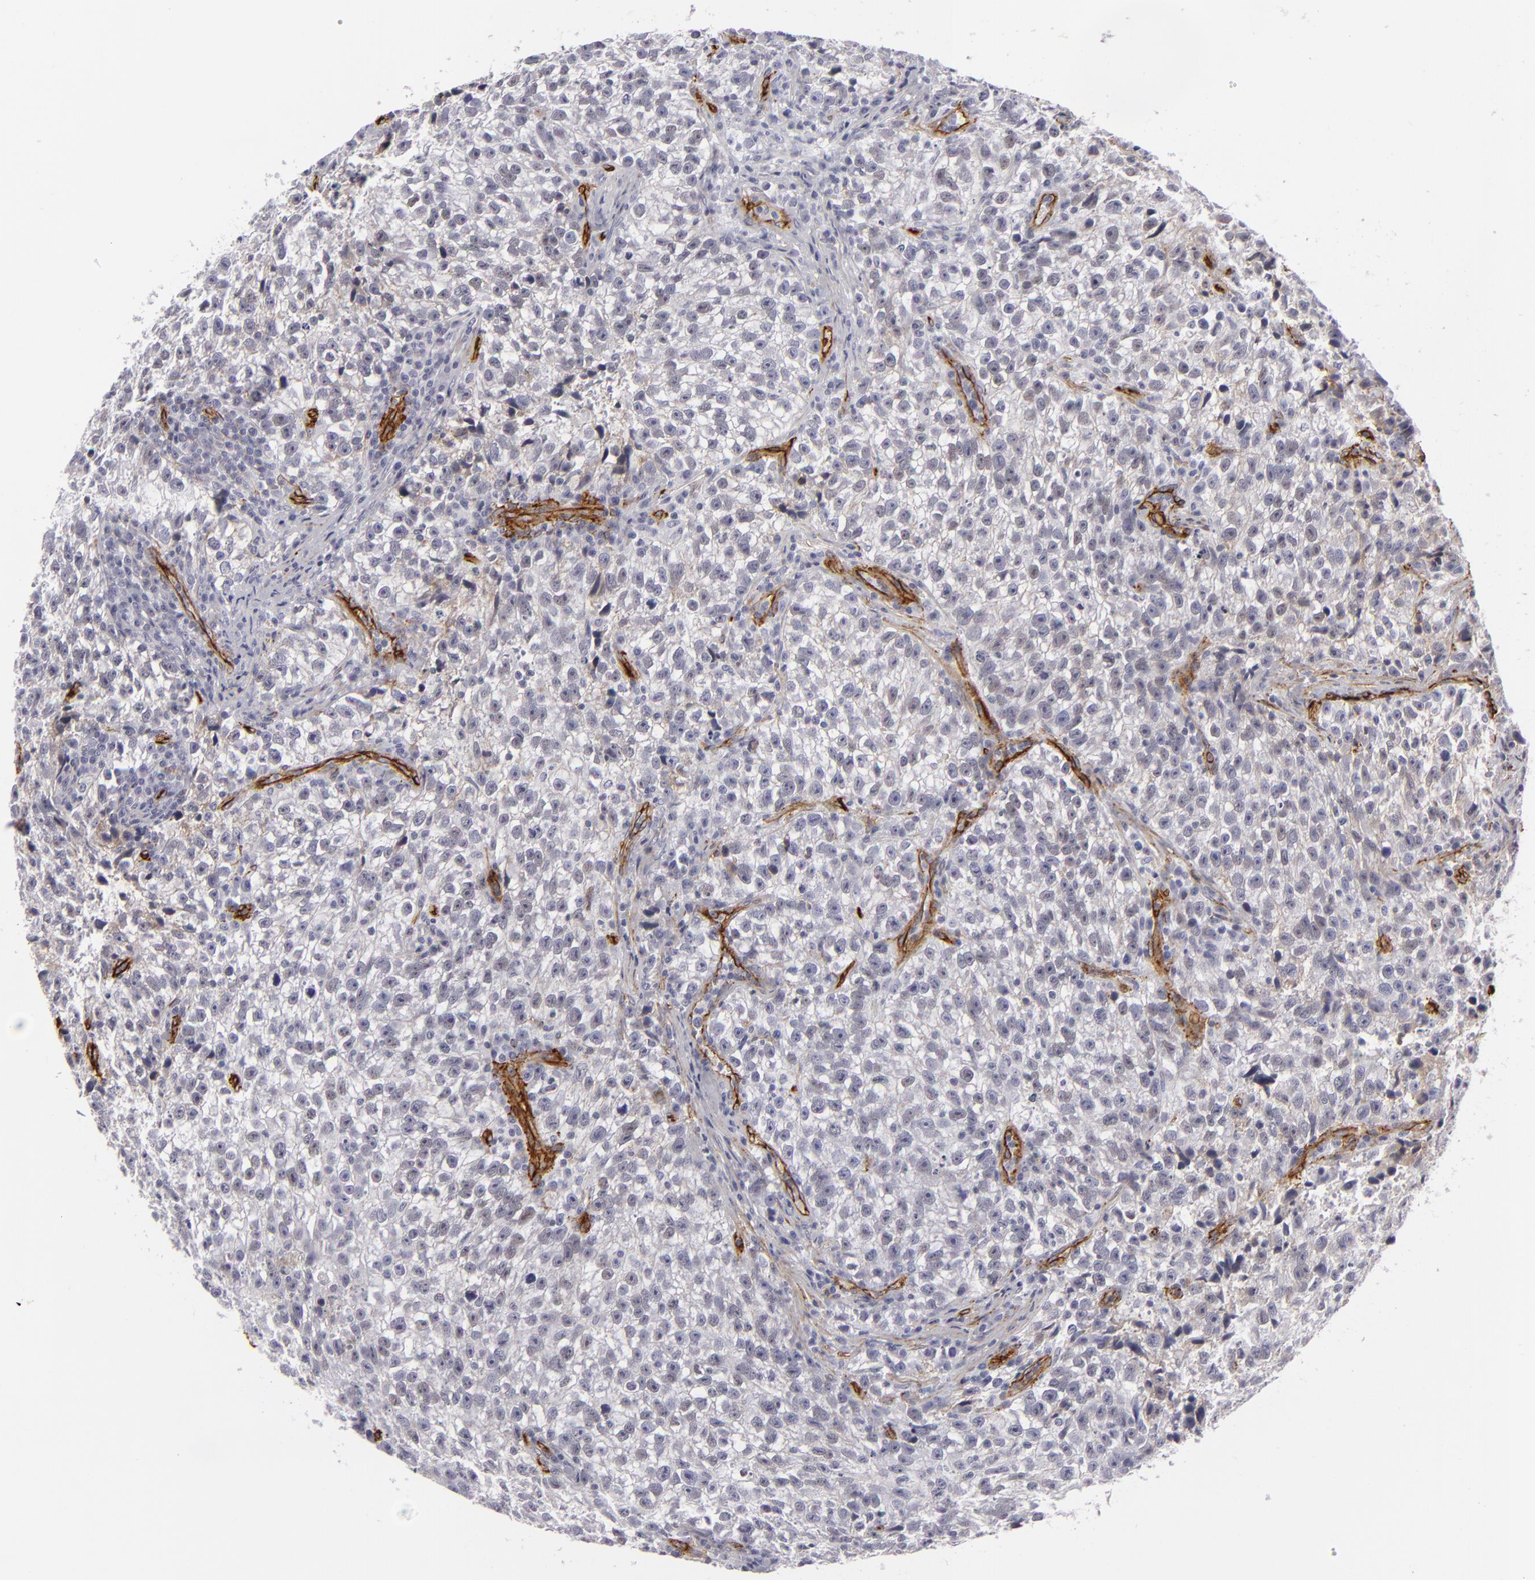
{"staining": {"intensity": "negative", "quantity": "none", "location": "none"}, "tissue": "testis cancer", "cell_type": "Tumor cells", "image_type": "cancer", "snomed": [{"axis": "morphology", "description": "Seminoma, NOS"}, {"axis": "topography", "description": "Testis"}], "caption": "Immunohistochemistry (IHC) micrograph of neoplastic tissue: seminoma (testis) stained with DAB shows no significant protein expression in tumor cells.", "gene": "MCAM", "patient": {"sex": "male", "age": 38}}